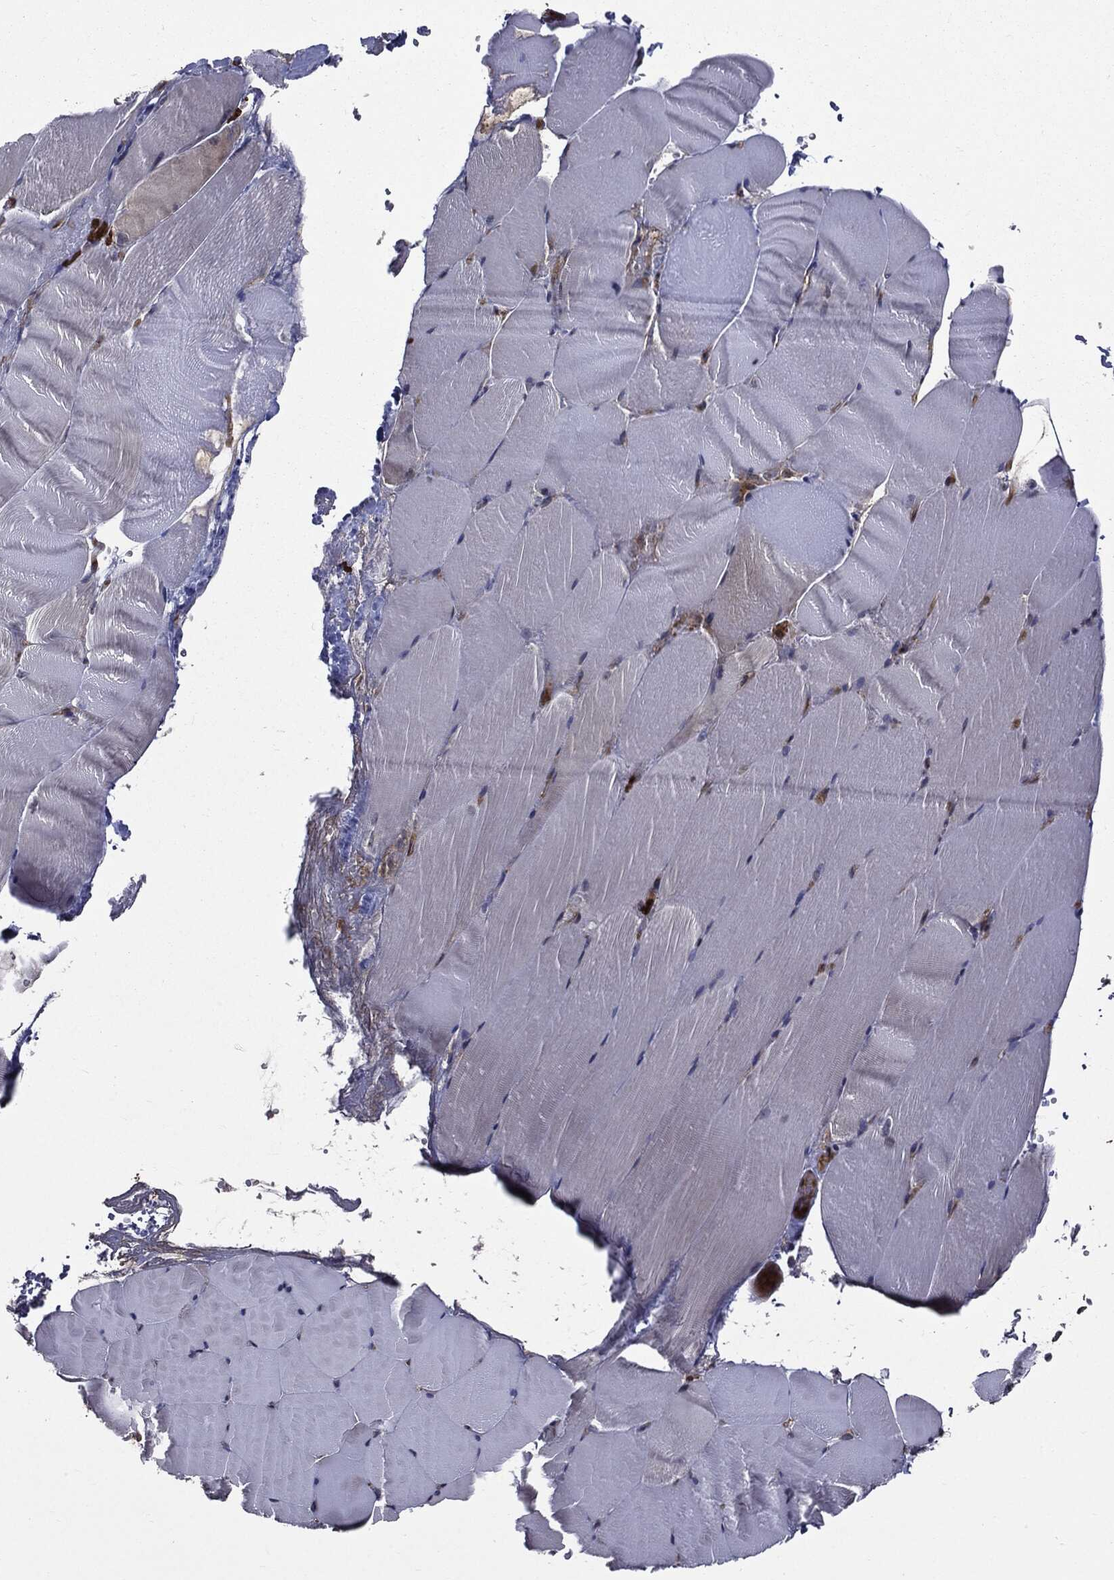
{"staining": {"intensity": "negative", "quantity": "none", "location": "none"}, "tissue": "skeletal muscle", "cell_type": "Myocytes", "image_type": "normal", "snomed": [{"axis": "morphology", "description": "Normal tissue, NOS"}, {"axis": "topography", "description": "Skeletal muscle"}], "caption": "Skeletal muscle stained for a protein using IHC reveals no expression myocytes.", "gene": "PDCD6IP", "patient": {"sex": "female", "age": 37}}